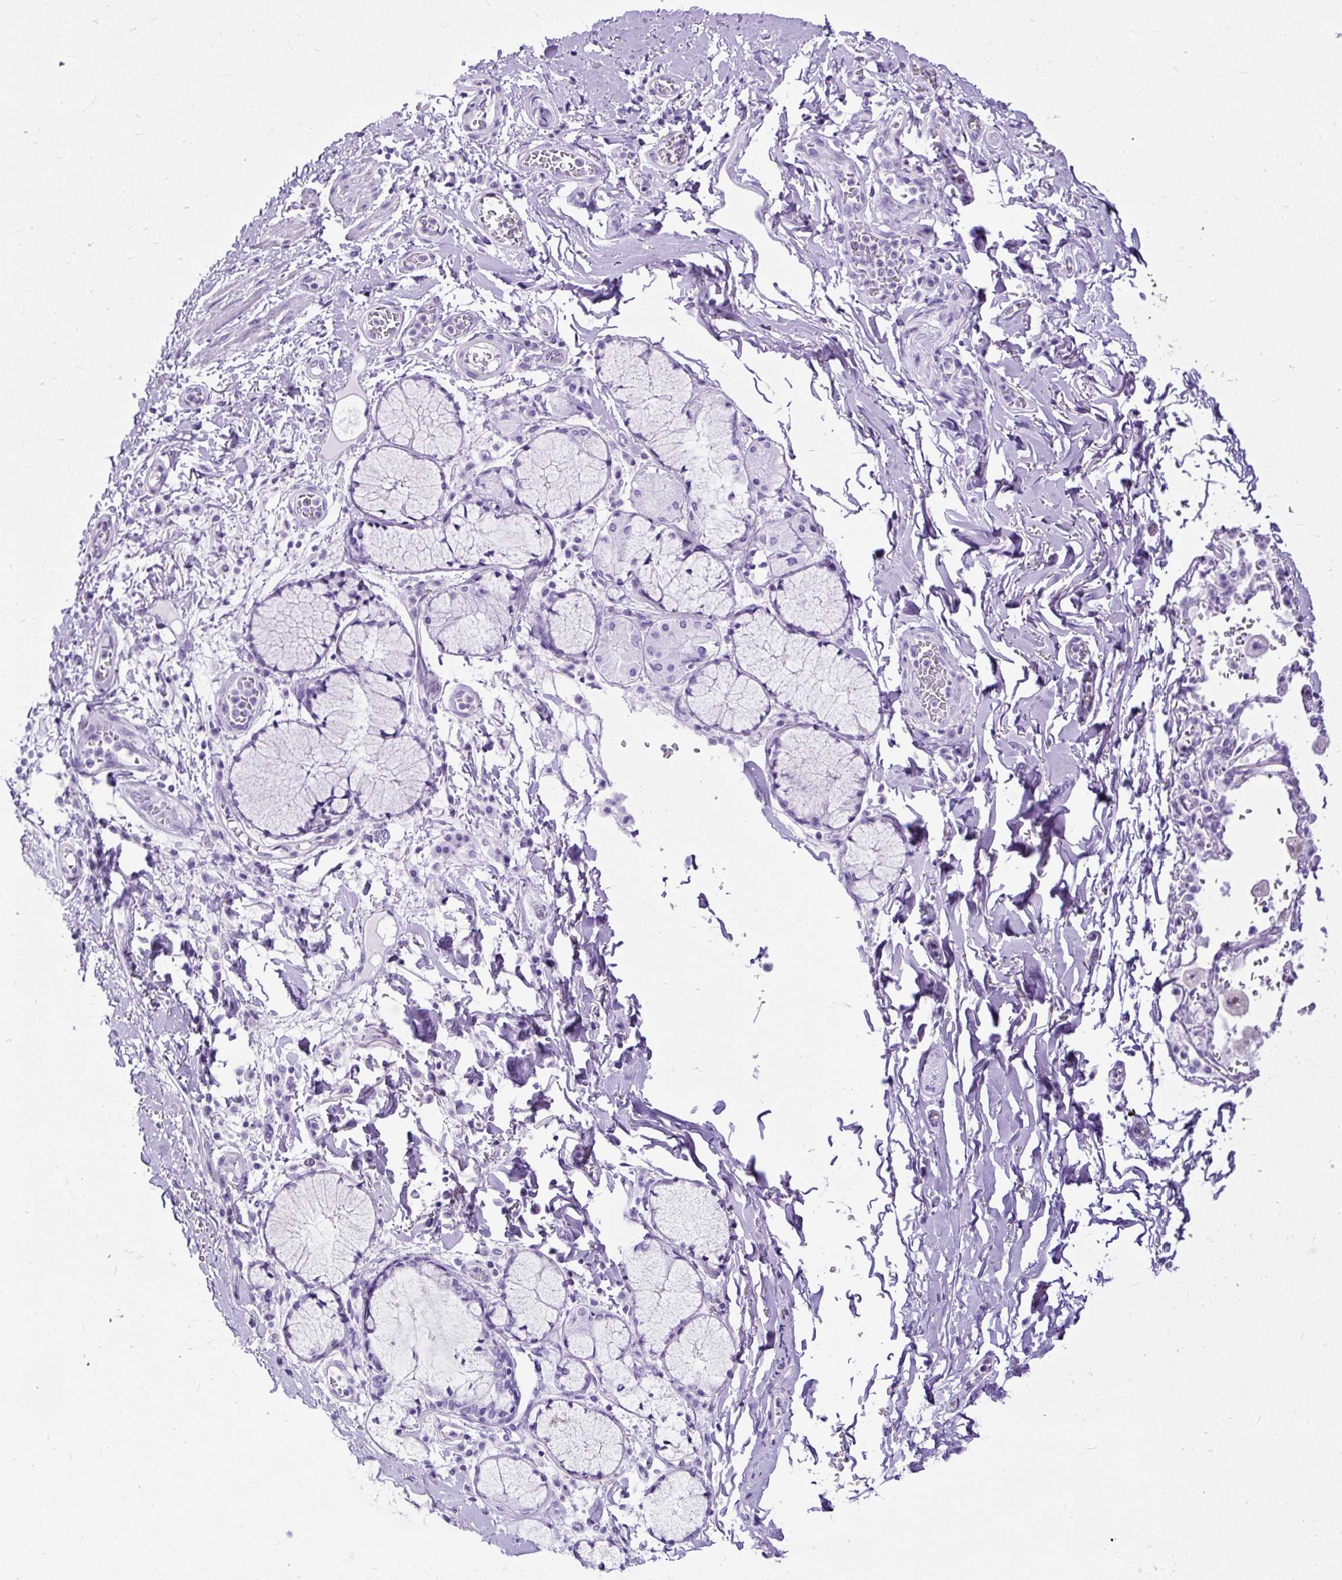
{"staining": {"intensity": "negative", "quantity": "none", "location": "none"}, "tissue": "adipose tissue", "cell_type": "Adipocytes", "image_type": "normal", "snomed": [{"axis": "morphology", "description": "Normal tissue, NOS"}, {"axis": "morphology", "description": "Degeneration, NOS"}, {"axis": "topography", "description": "Cartilage tissue"}, {"axis": "topography", "description": "Lung"}], "caption": "Immunohistochemical staining of unremarkable human adipose tissue shows no significant positivity in adipocytes. Brightfield microscopy of IHC stained with DAB (brown) and hematoxylin (blue), captured at high magnification.", "gene": "HEY1", "patient": {"sex": "female", "age": 61}}